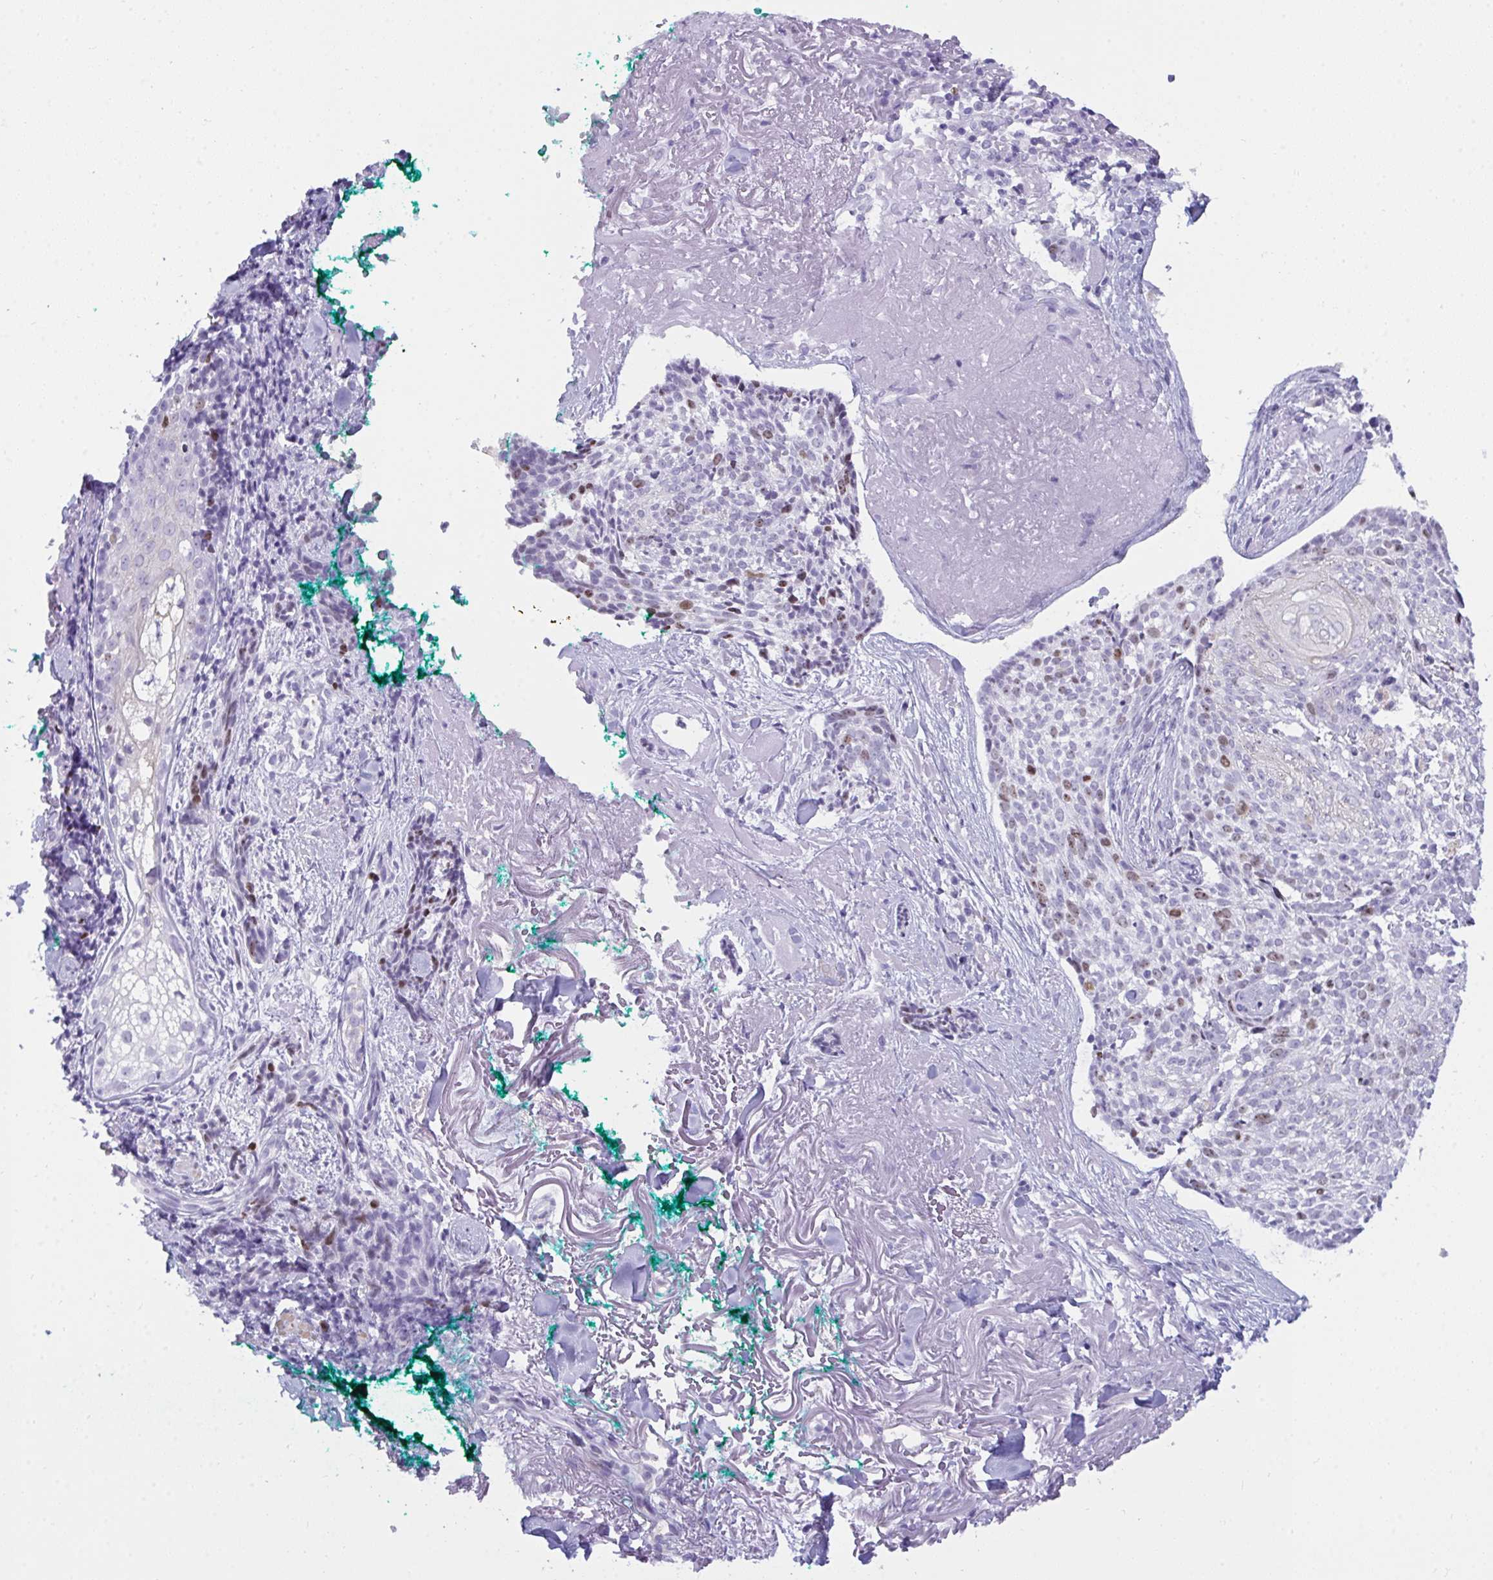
{"staining": {"intensity": "moderate", "quantity": "<25%", "location": "nuclear"}, "tissue": "skin cancer", "cell_type": "Tumor cells", "image_type": "cancer", "snomed": [{"axis": "morphology", "description": "Basal cell carcinoma"}, {"axis": "topography", "description": "Skin"}, {"axis": "topography", "description": "Skin of face"}], "caption": "Brown immunohistochemical staining in human basal cell carcinoma (skin) reveals moderate nuclear expression in approximately <25% of tumor cells.", "gene": "SUZ12", "patient": {"sex": "female", "age": 95}}